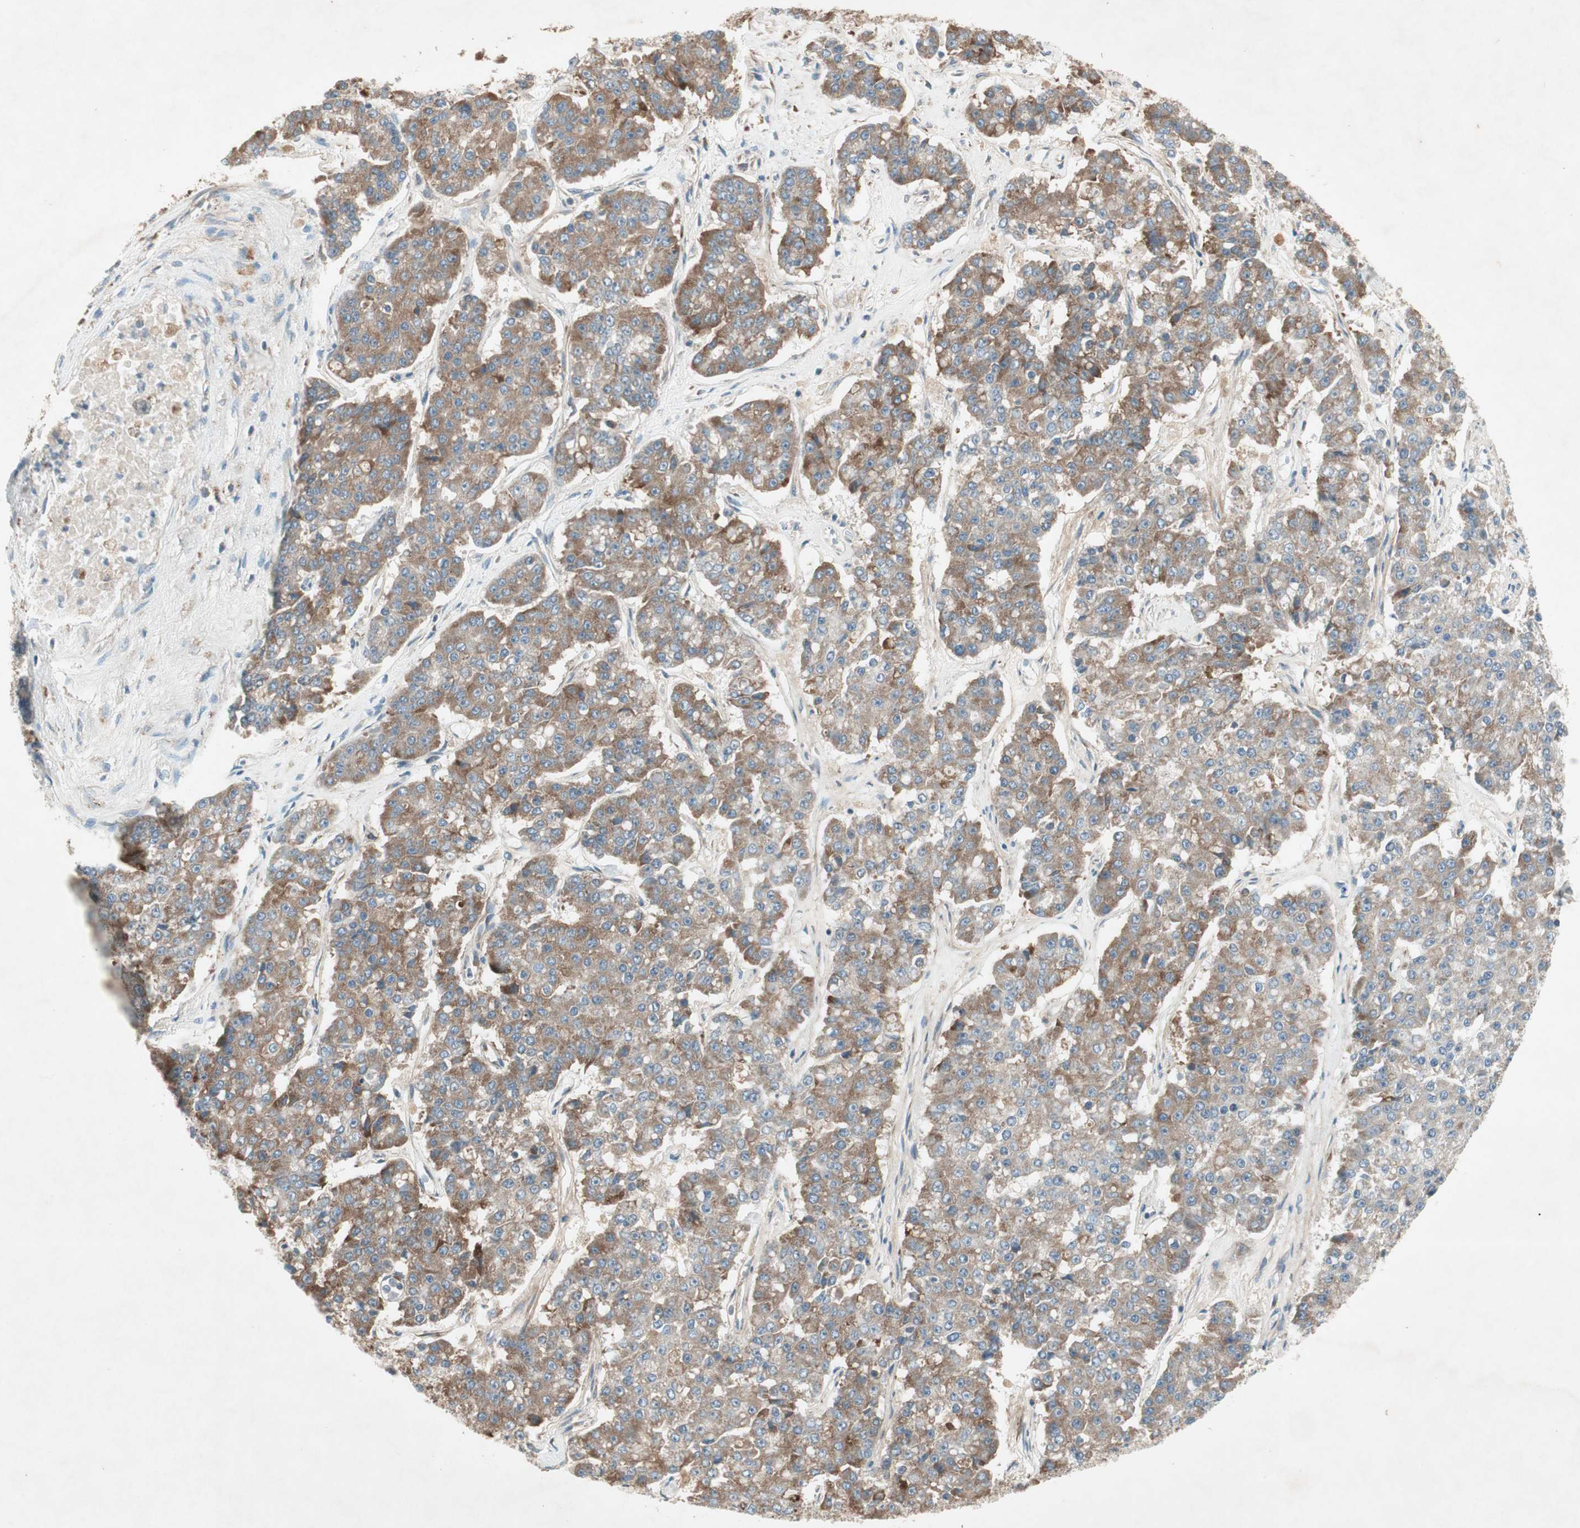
{"staining": {"intensity": "moderate", "quantity": ">75%", "location": "cytoplasmic/membranous"}, "tissue": "pancreatic cancer", "cell_type": "Tumor cells", "image_type": "cancer", "snomed": [{"axis": "morphology", "description": "Adenocarcinoma, NOS"}, {"axis": "topography", "description": "Pancreas"}], "caption": "Immunohistochemical staining of pancreatic adenocarcinoma exhibits moderate cytoplasmic/membranous protein staining in about >75% of tumor cells.", "gene": "RPL23", "patient": {"sex": "male", "age": 50}}